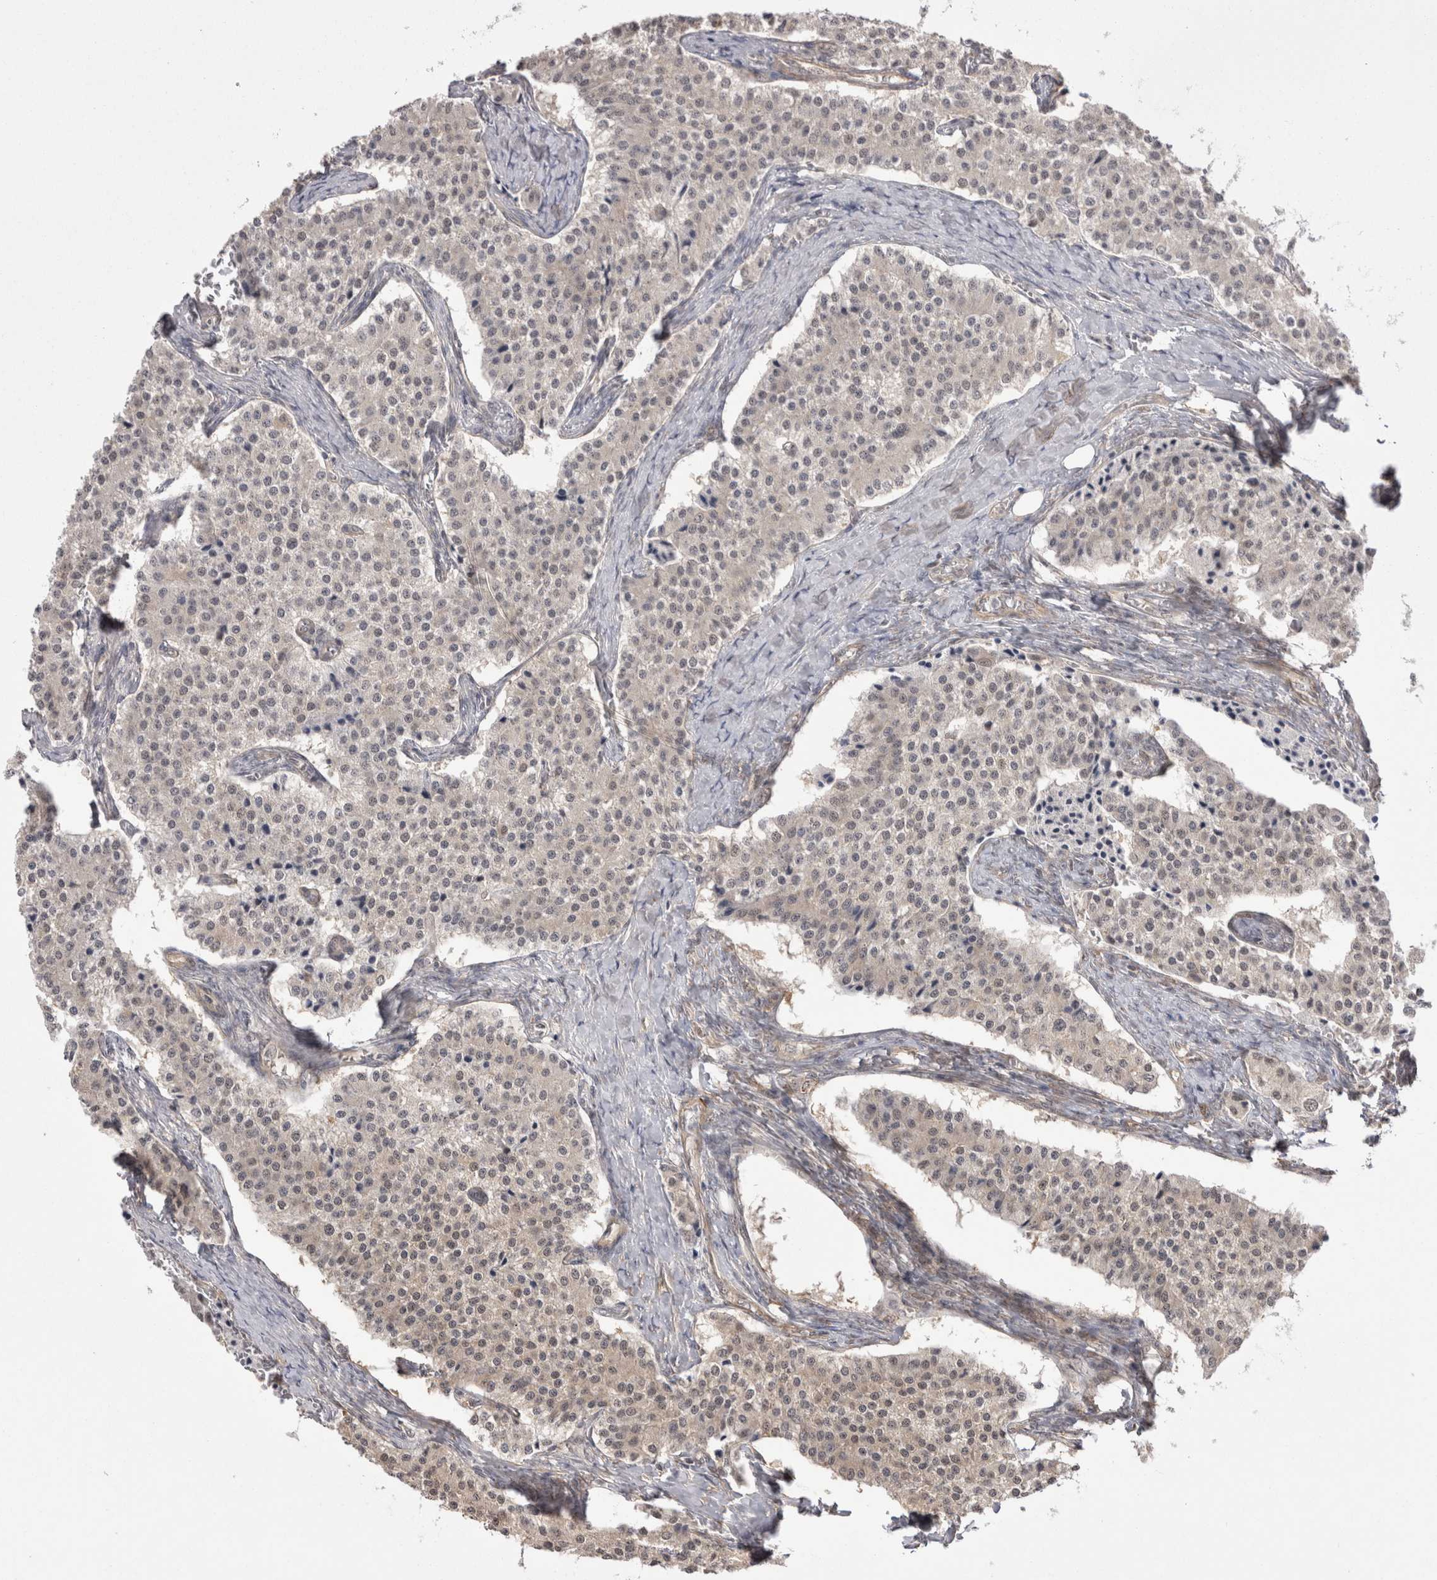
{"staining": {"intensity": "weak", "quantity": "25%-75%", "location": "nuclear"}, "tissue": "carcinoid", "cell_type": "Tumor cells", "image_type": "cancer", "snomed": [{"axis": "morphology", "description": "Carcinoid, malignant, NOS"}, {"axis": "topography", "description": "Colon"}], "caption": "Carcinoid (malignant) stained for a protein shows weak nuclear positivity in tumor cells.", "gene": "EXOSC4", "patient": {"sex": "female", "age": 52}}